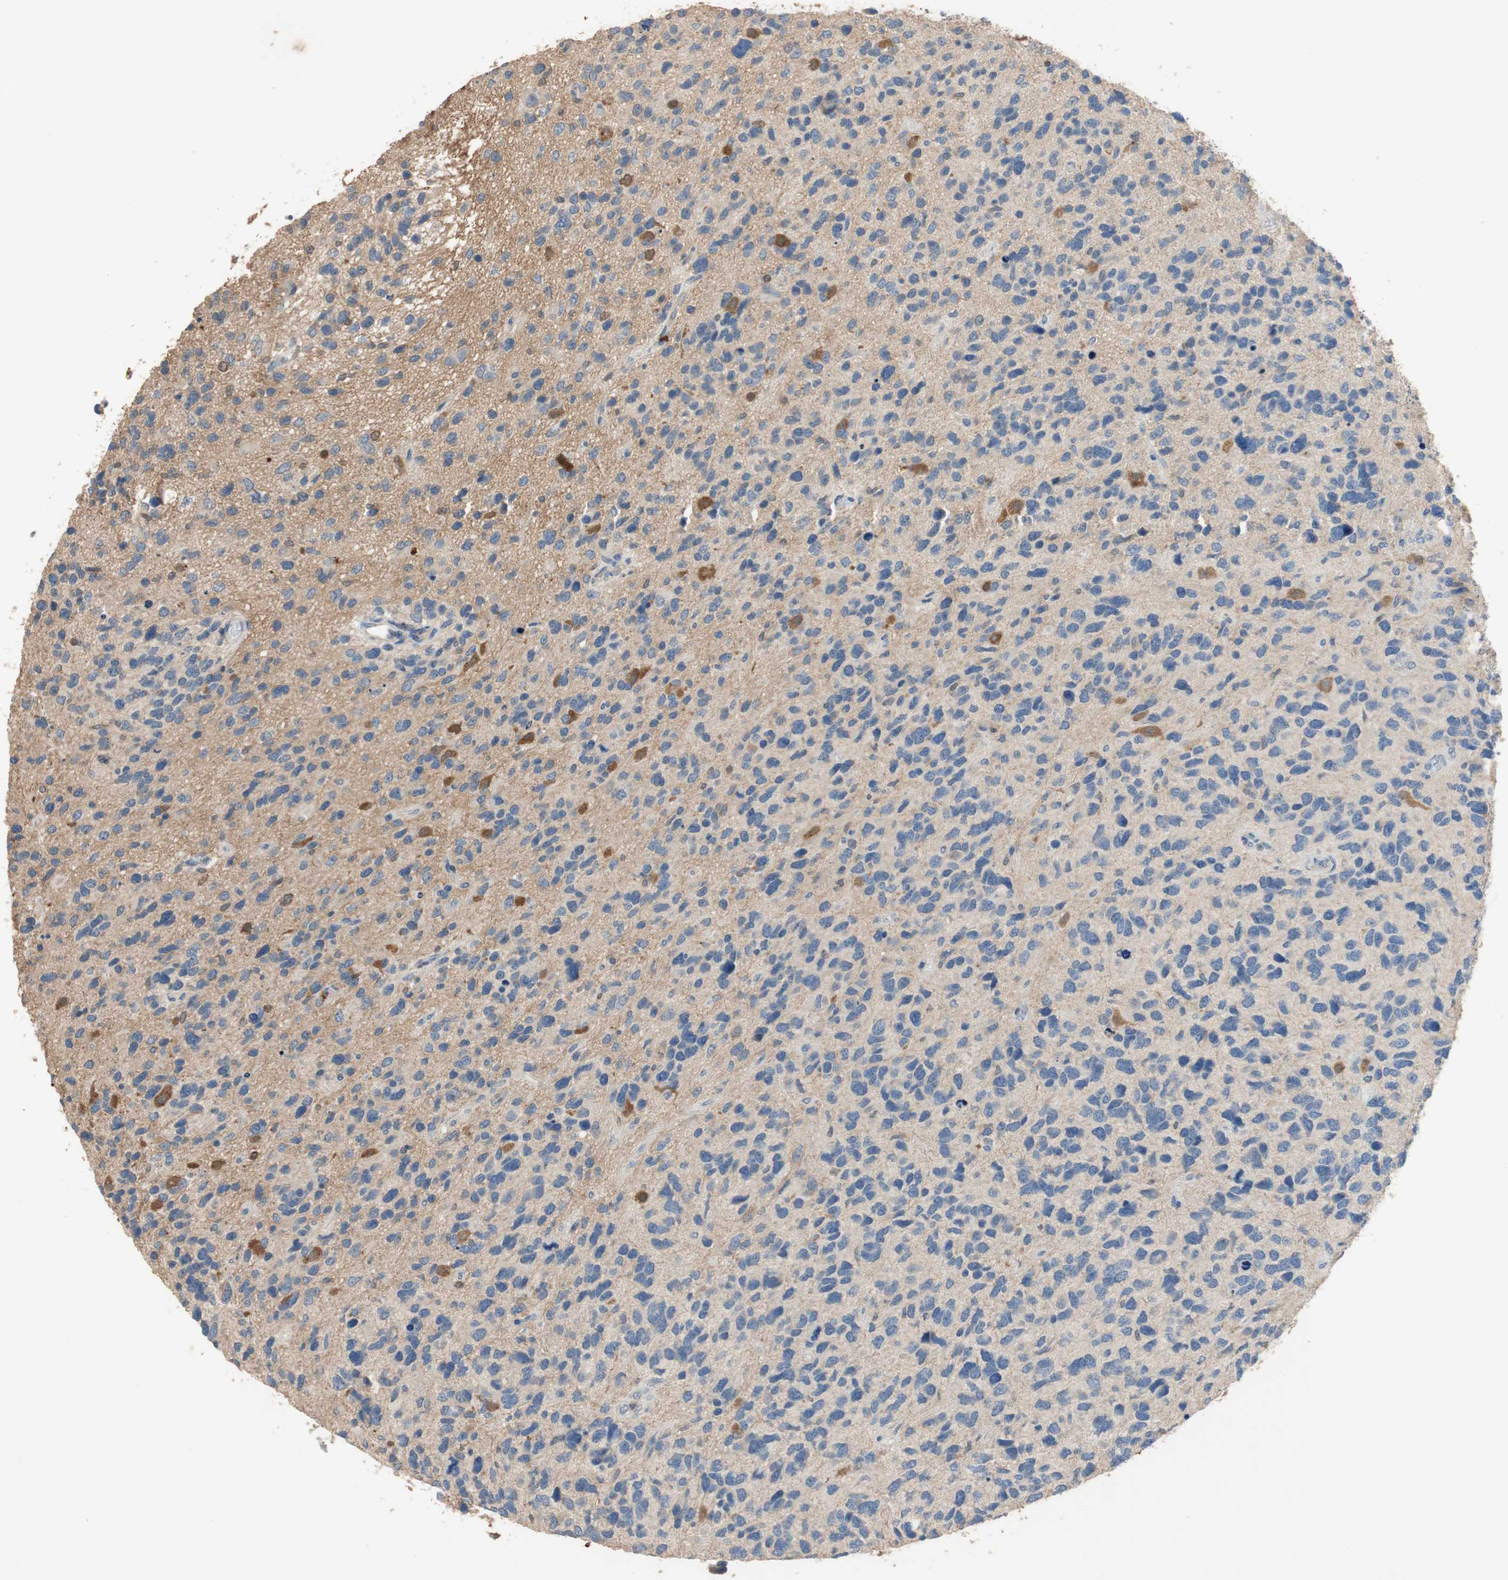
{"staining": {"intensity": "moderate", "quantity": "25%-75%", "location": "cytoplasmic/membranous"}, "tissue": "glioma", "cell_type": "Tumor cells", "image_type": "cancer", "snomed": [{"axis": "morphology", "description": "Glioma, malignant, High grade"}, {"axis": "topography", "description": "Brain"}], "caption": "A high-resolution micrograph shows immunohistochemistry (IHC) staining of glioma, which exhibits moderate cytoplasmic/membranous positivity in about 25%-75% of tumor cells.", "gene": "ADAP1", "patient": {"sex": "female", "age": 58}}